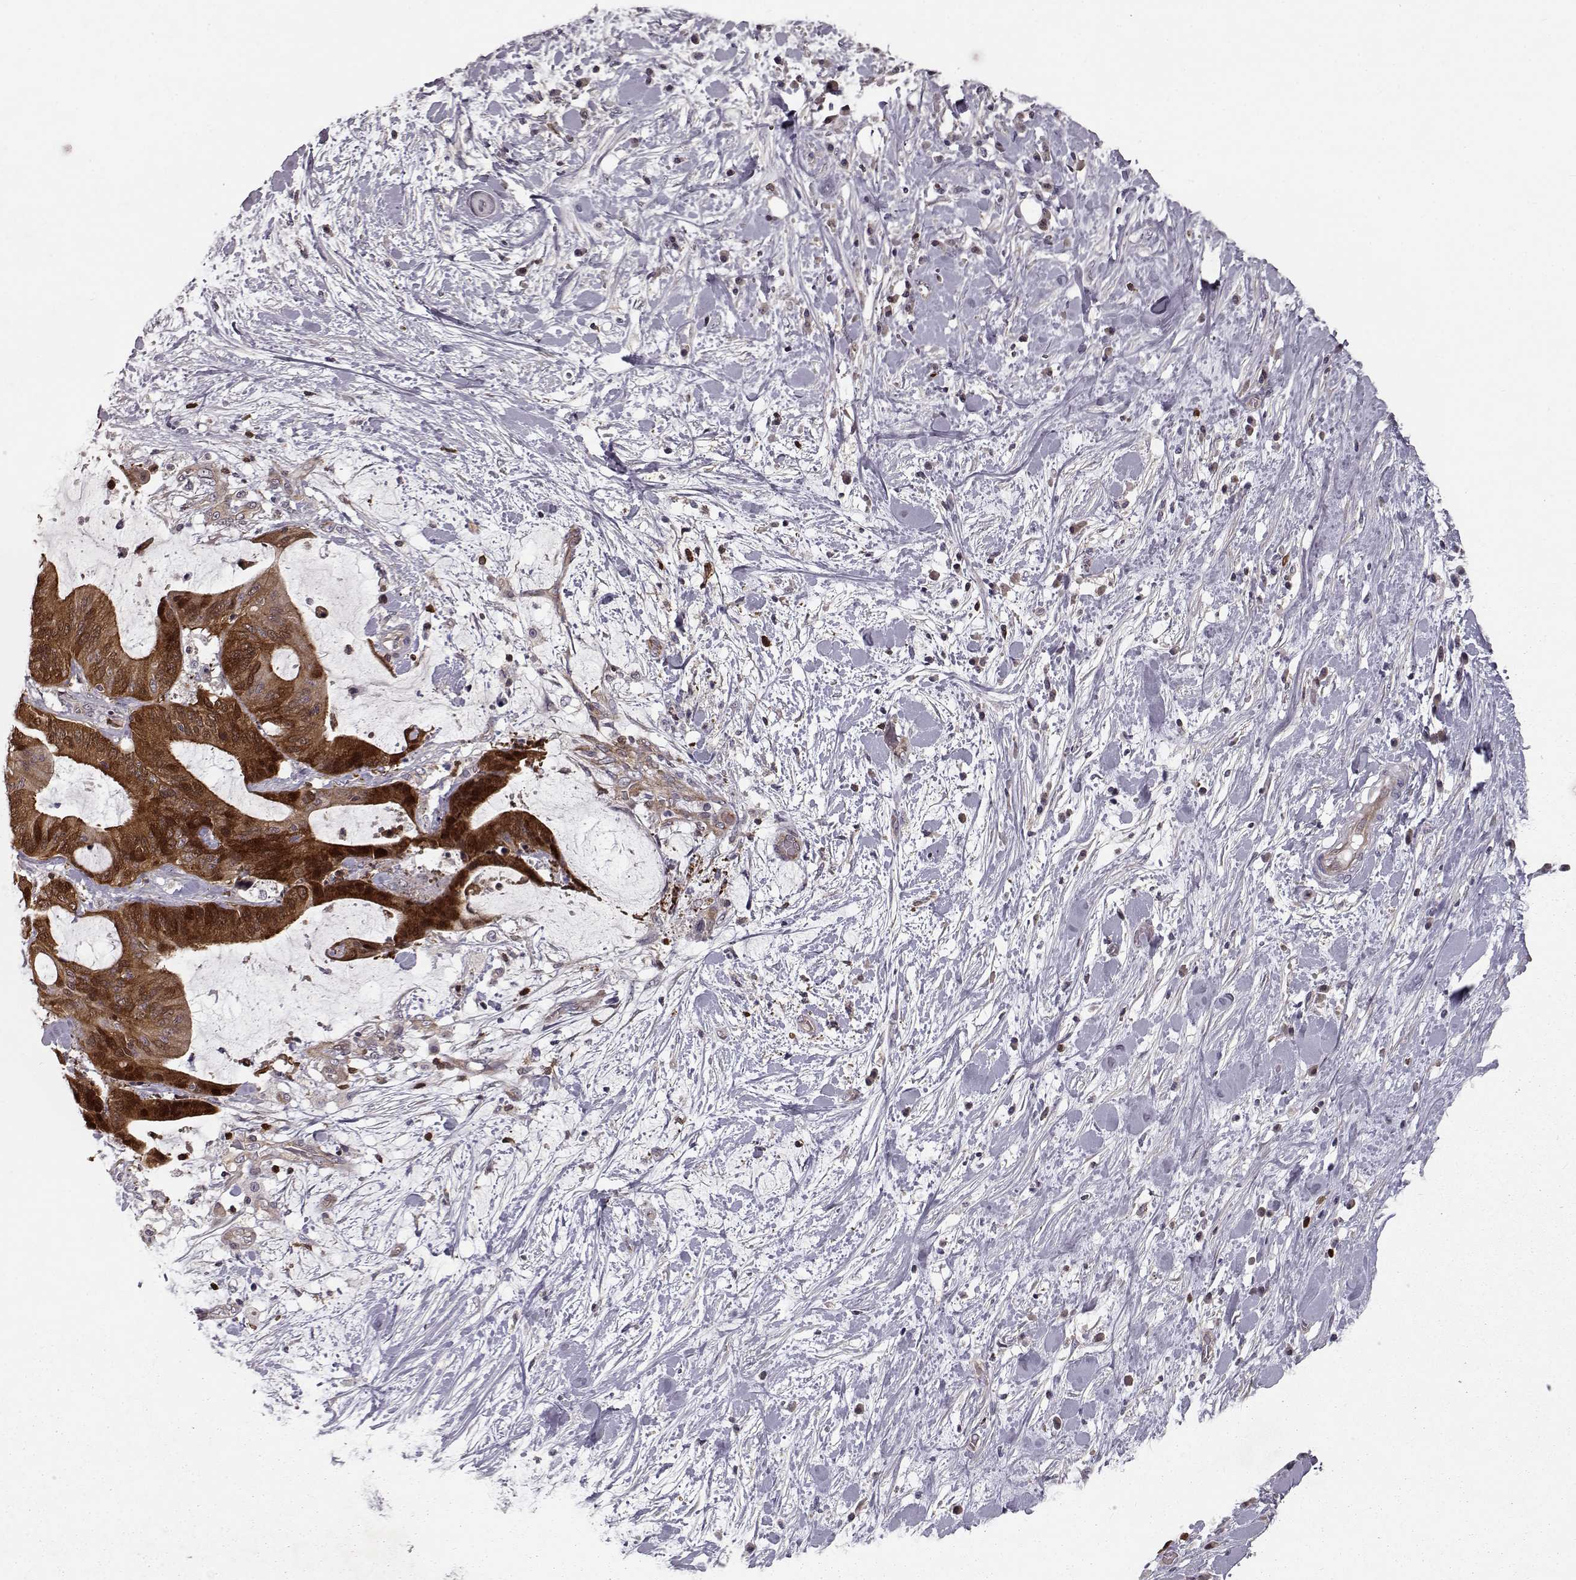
{"staining": {"intensity": "strong", "quantity": ">75%", "location": "cytoplasmic/membranous,nuclear"}, "tissue": "liver cancer", "cell_type": "Tumor cells", "image_type": "cancer", "snomed": [{"axis": "morphology", "description": "Cholangiocarcinoma"}, {"axis": "topography", "description": "Liver"}], "caption": "Liver cancer (cholangiocarcinoma) tissue reveals strong cytoplasmic/membranous and nuclear positivity in approximately >75% of tumor cells, visualized by immunohistochemistry.", "gene": "RANBP1", "patient": {"sex": "female", "age": 73}}